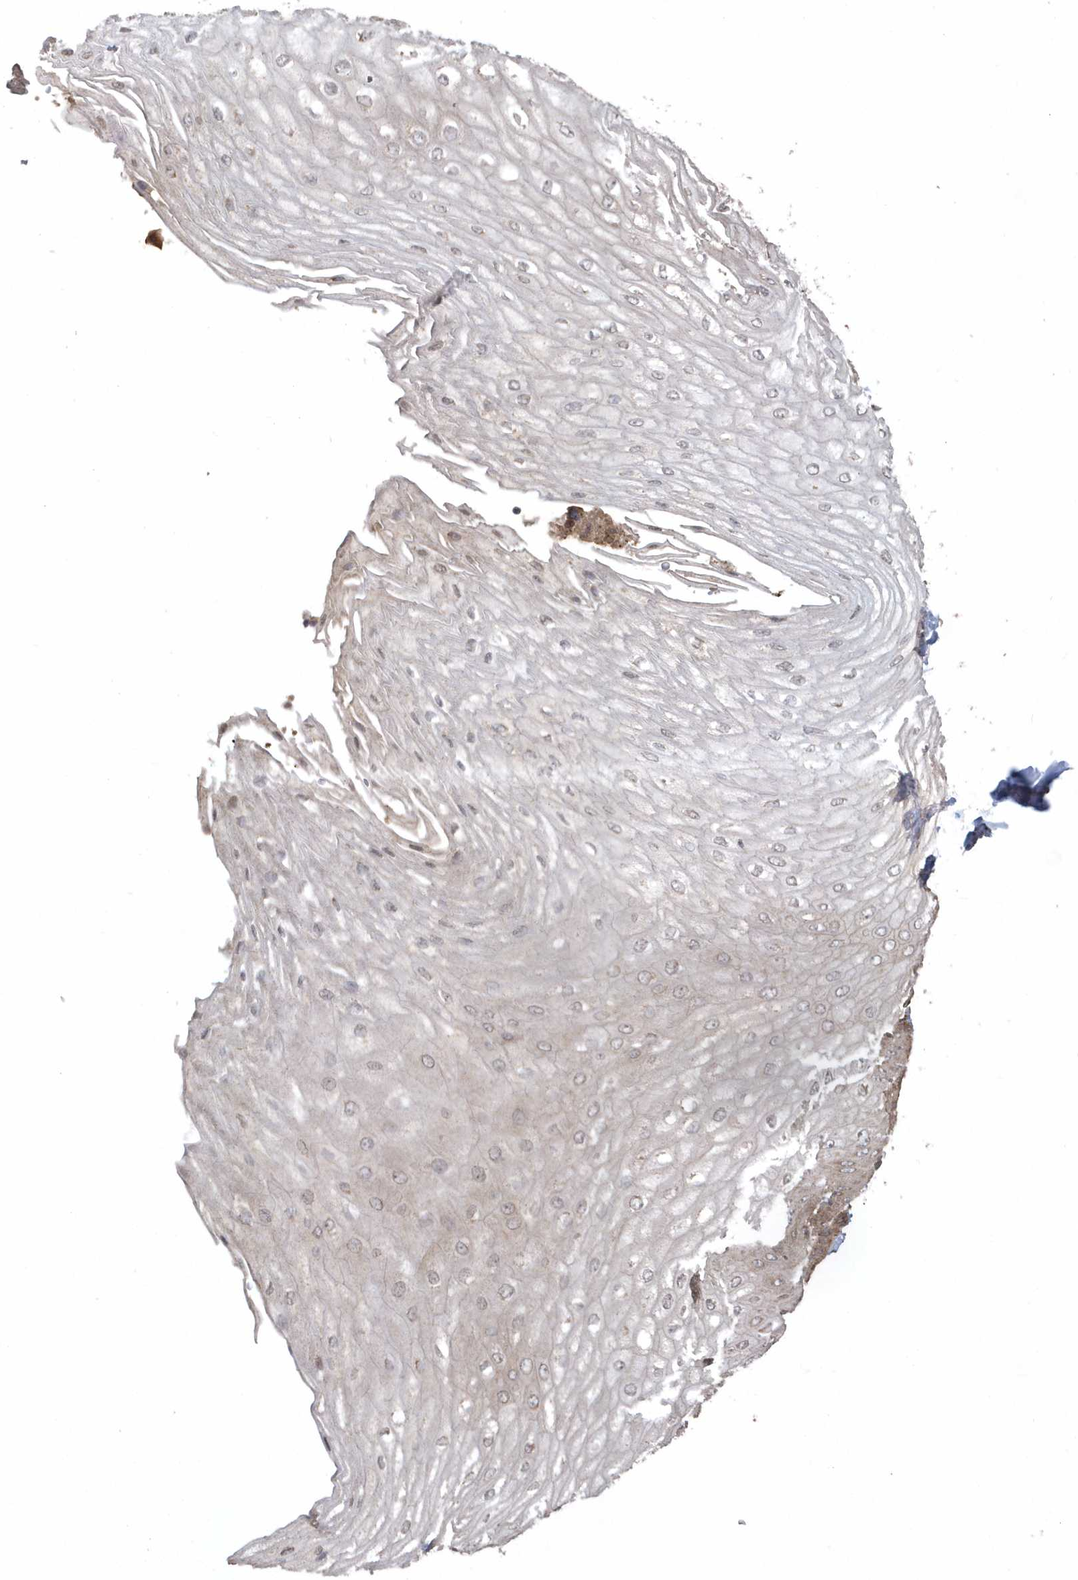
{"staining": {"intensity": "moderate", "quantity": "25%-75%", "location": "cytoplasmic/membranous"}, "tissue": "esophagus", "cell_type": "Squamous epithelial cells", "image_type": "normal", "snomed": [{"axis": "morphology", "description": "Normal tissue, NOS"}, {"axis": "topography", "description": "Esophagus"}], "caption": "Immunohistochemistry (IHC) photomicrograph of benign esophagus: human esophagus stained using immunohistochemistry exhibits medium levels of moderate protein expression localized specifically in the cytoplasmic/membranous of squamous epithelial cells, appearing as a cytoplasmic/membranous brown color.", "gene": "HERPUD1", "patient": {"sex": "male", "age": 60}}